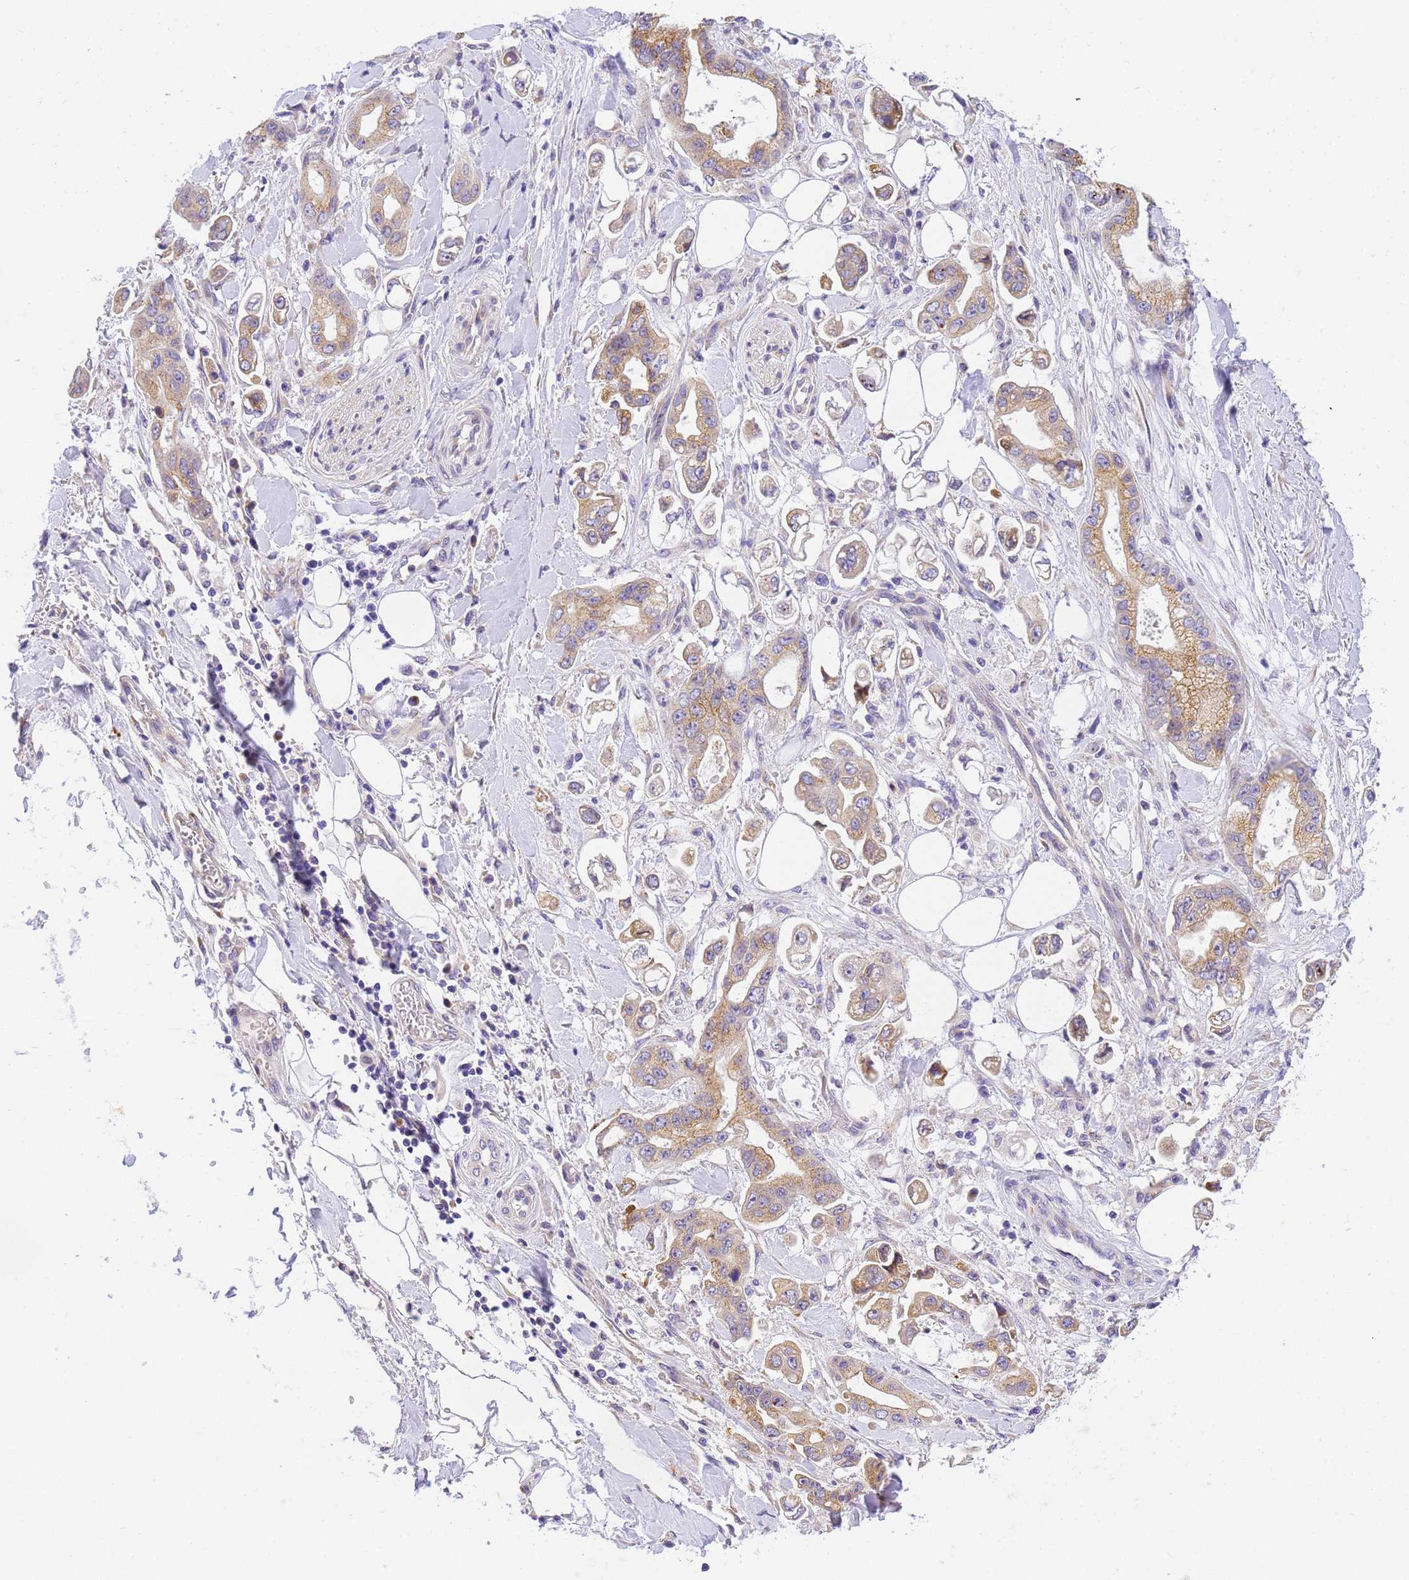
{"staining": {"intensity": "moderate", "quantity": ">75%", "location": "cytoplasmic/membranous"}, "tissue": "stomach cancer", "cell_type": "Tumor cells", "image_type": "cancer", "snomed": [{"axis": "morphology", "description": "Adenocarcinoma, NOS"}, {"axis": "topography", "description": "Stomach"}], "caption": "The photomicrograph reveals staining of adenocarcinoma (stomach), revealing moderate cytoplasmic/membranous protein expression (brown color) within tumor cells.", "gene": "RHBDD3", "patient": {"sex": "male", "age": 62}}